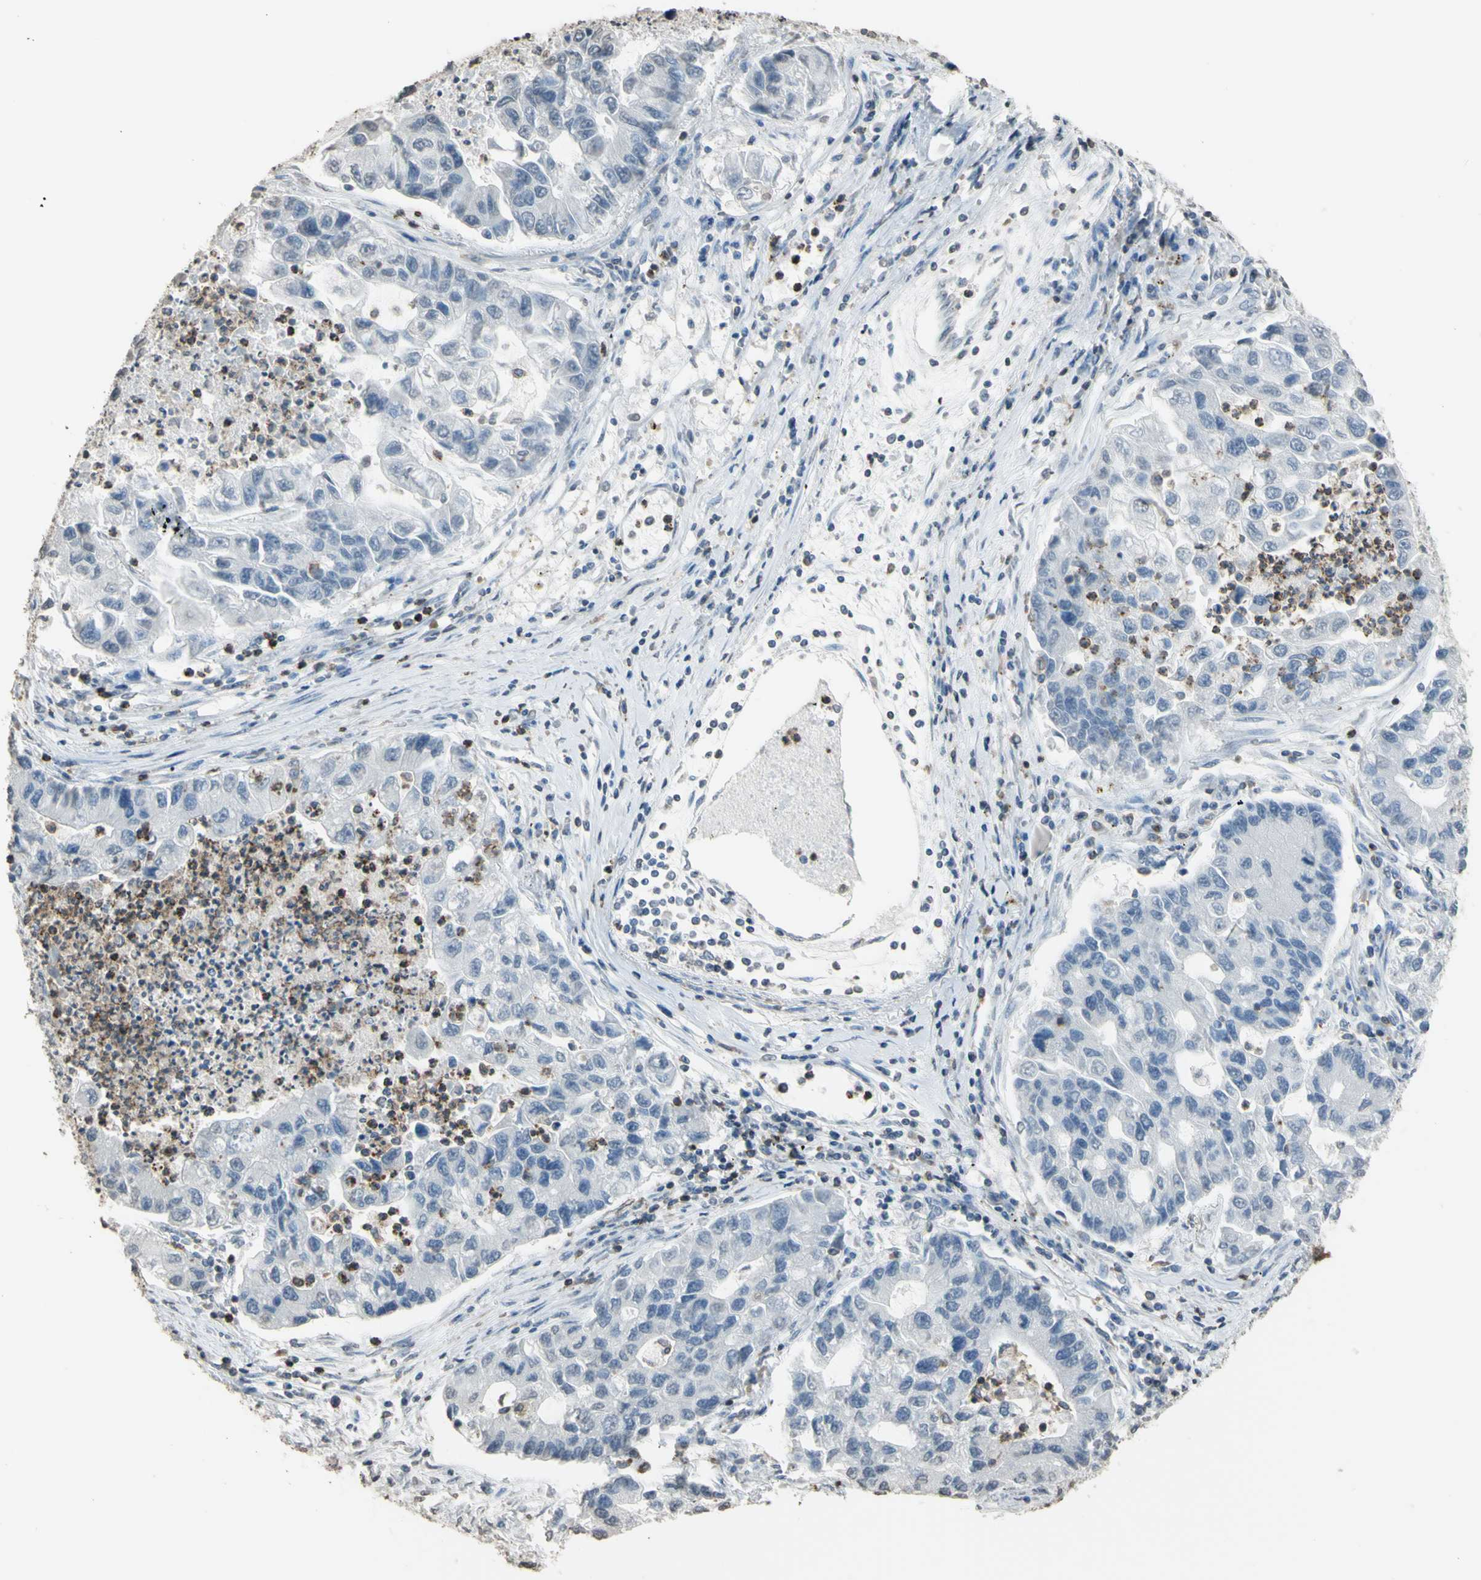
{"staining": {"intensity": "negative", "quantity": "none", "location": "none"}, "tissue": "lung cancer", "cell_type": "Tumor cells", "image_type": "cancer", "snomed": [{"axis": "morphology", "description": "Adenocarcinoma, NOS"}, {"axis": "topography", "description": "Lung"}], "caption": "Immunohistochemistry histopathology image of neoplastic tissue: lung cancer (adenocarcinoma) stained with DAB (3,3'-diaminobenzidine) demonstrates no significant protein staining in tumor cells.", "gene": "PSTPIP1", "patient": {"sex": "female", "age": 51}}